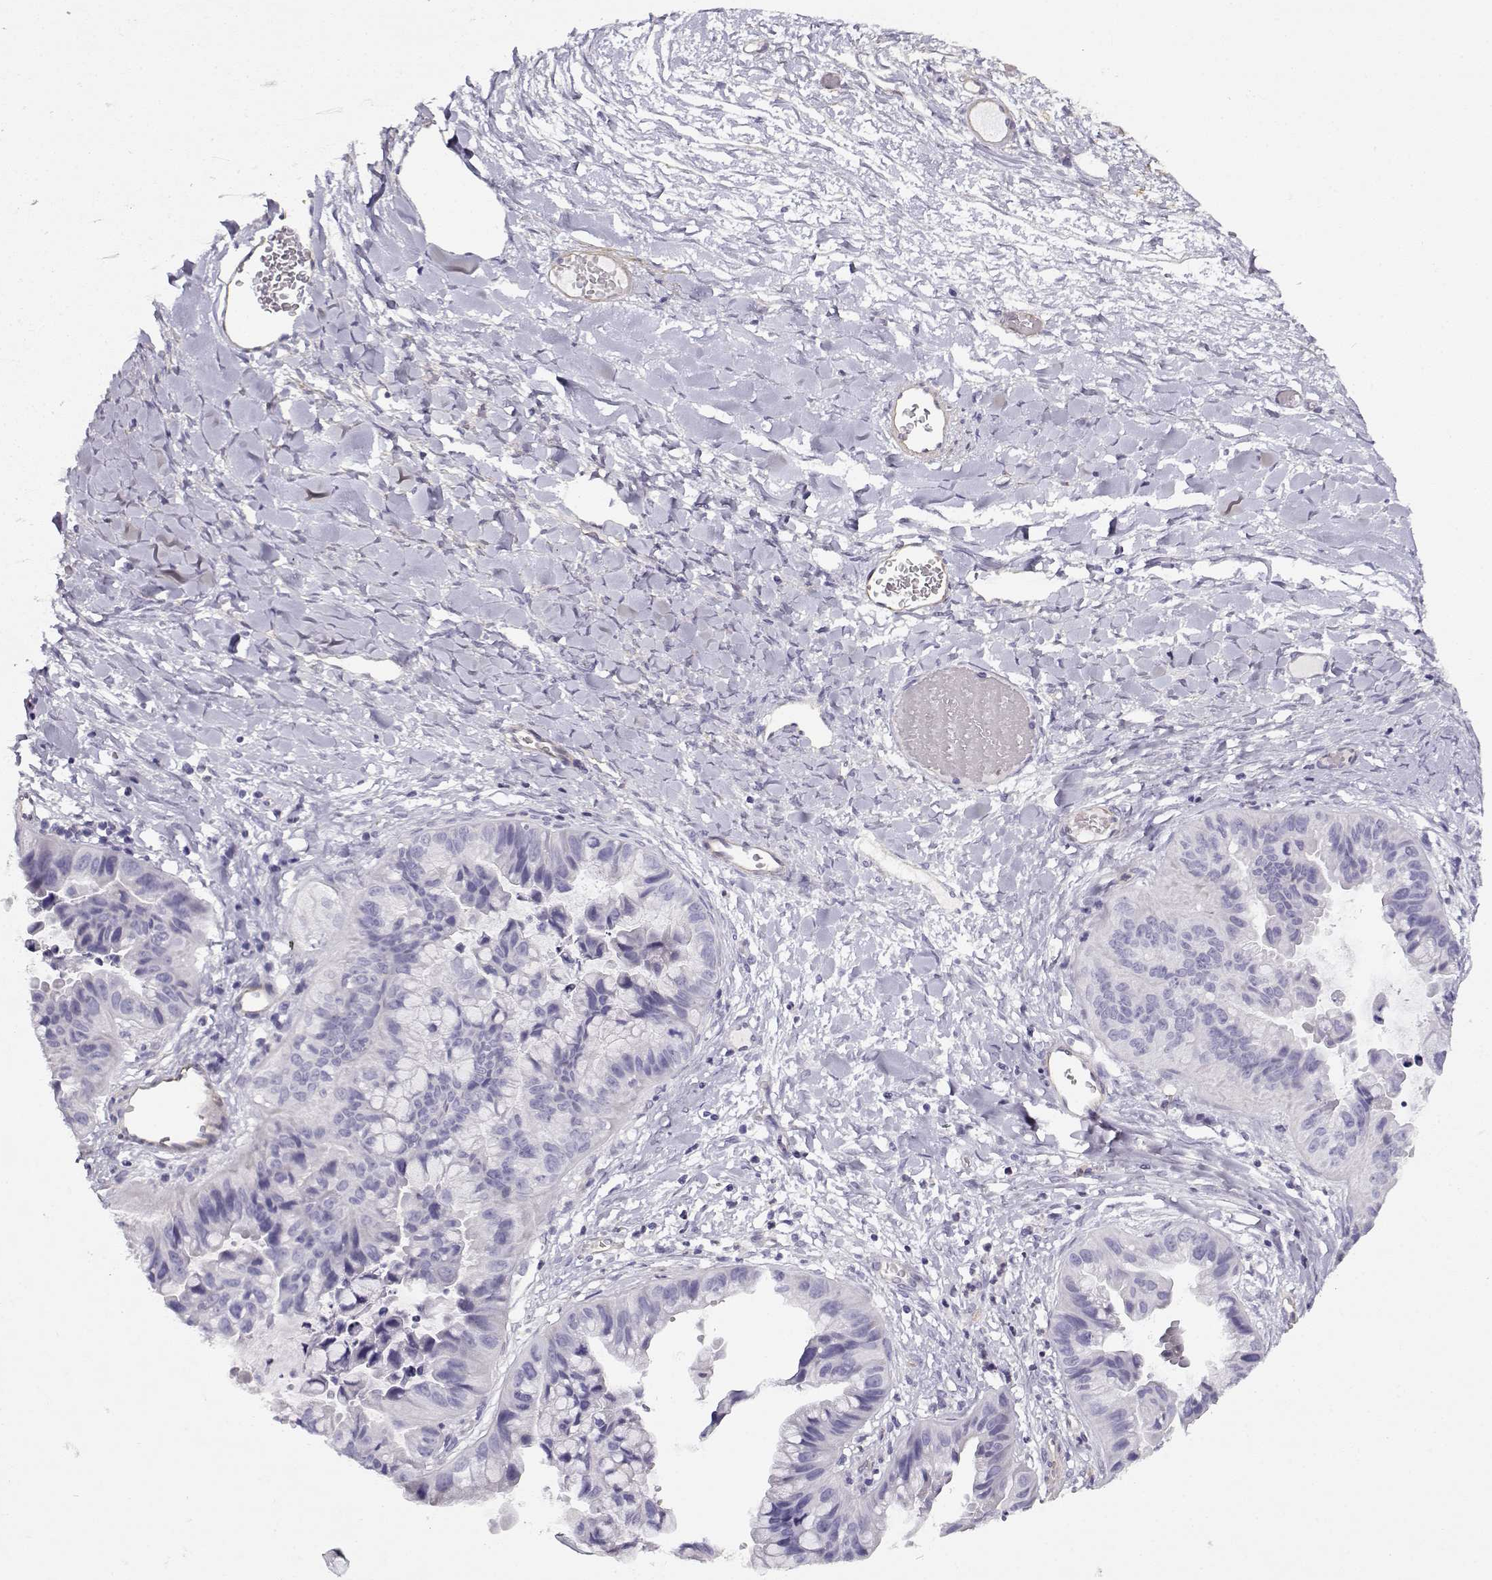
{"staining": {"intensity": "negative", "quantity": "none", "location": "none"}, "tissue": "ovarian cancer", "cell_type": "Tumor cells", "image_type": "cancer", "snomed": [{"axis": "morphology", "description": "Cystadenocarcinoma, mucinous, NOS"}, {"axis": "topography", "description": "Ovary"}], "caption": "Protein analysis of ovarian cancer (mucinous cystadenocarcinoma) demonstrates no significant positivity in tumor cells. (DAB (3,3'-diaminobenzidine) immunohistochemistry, high magnification).", "gene": "MYO1A", "patient": {"sex": "female", "age": 76}}